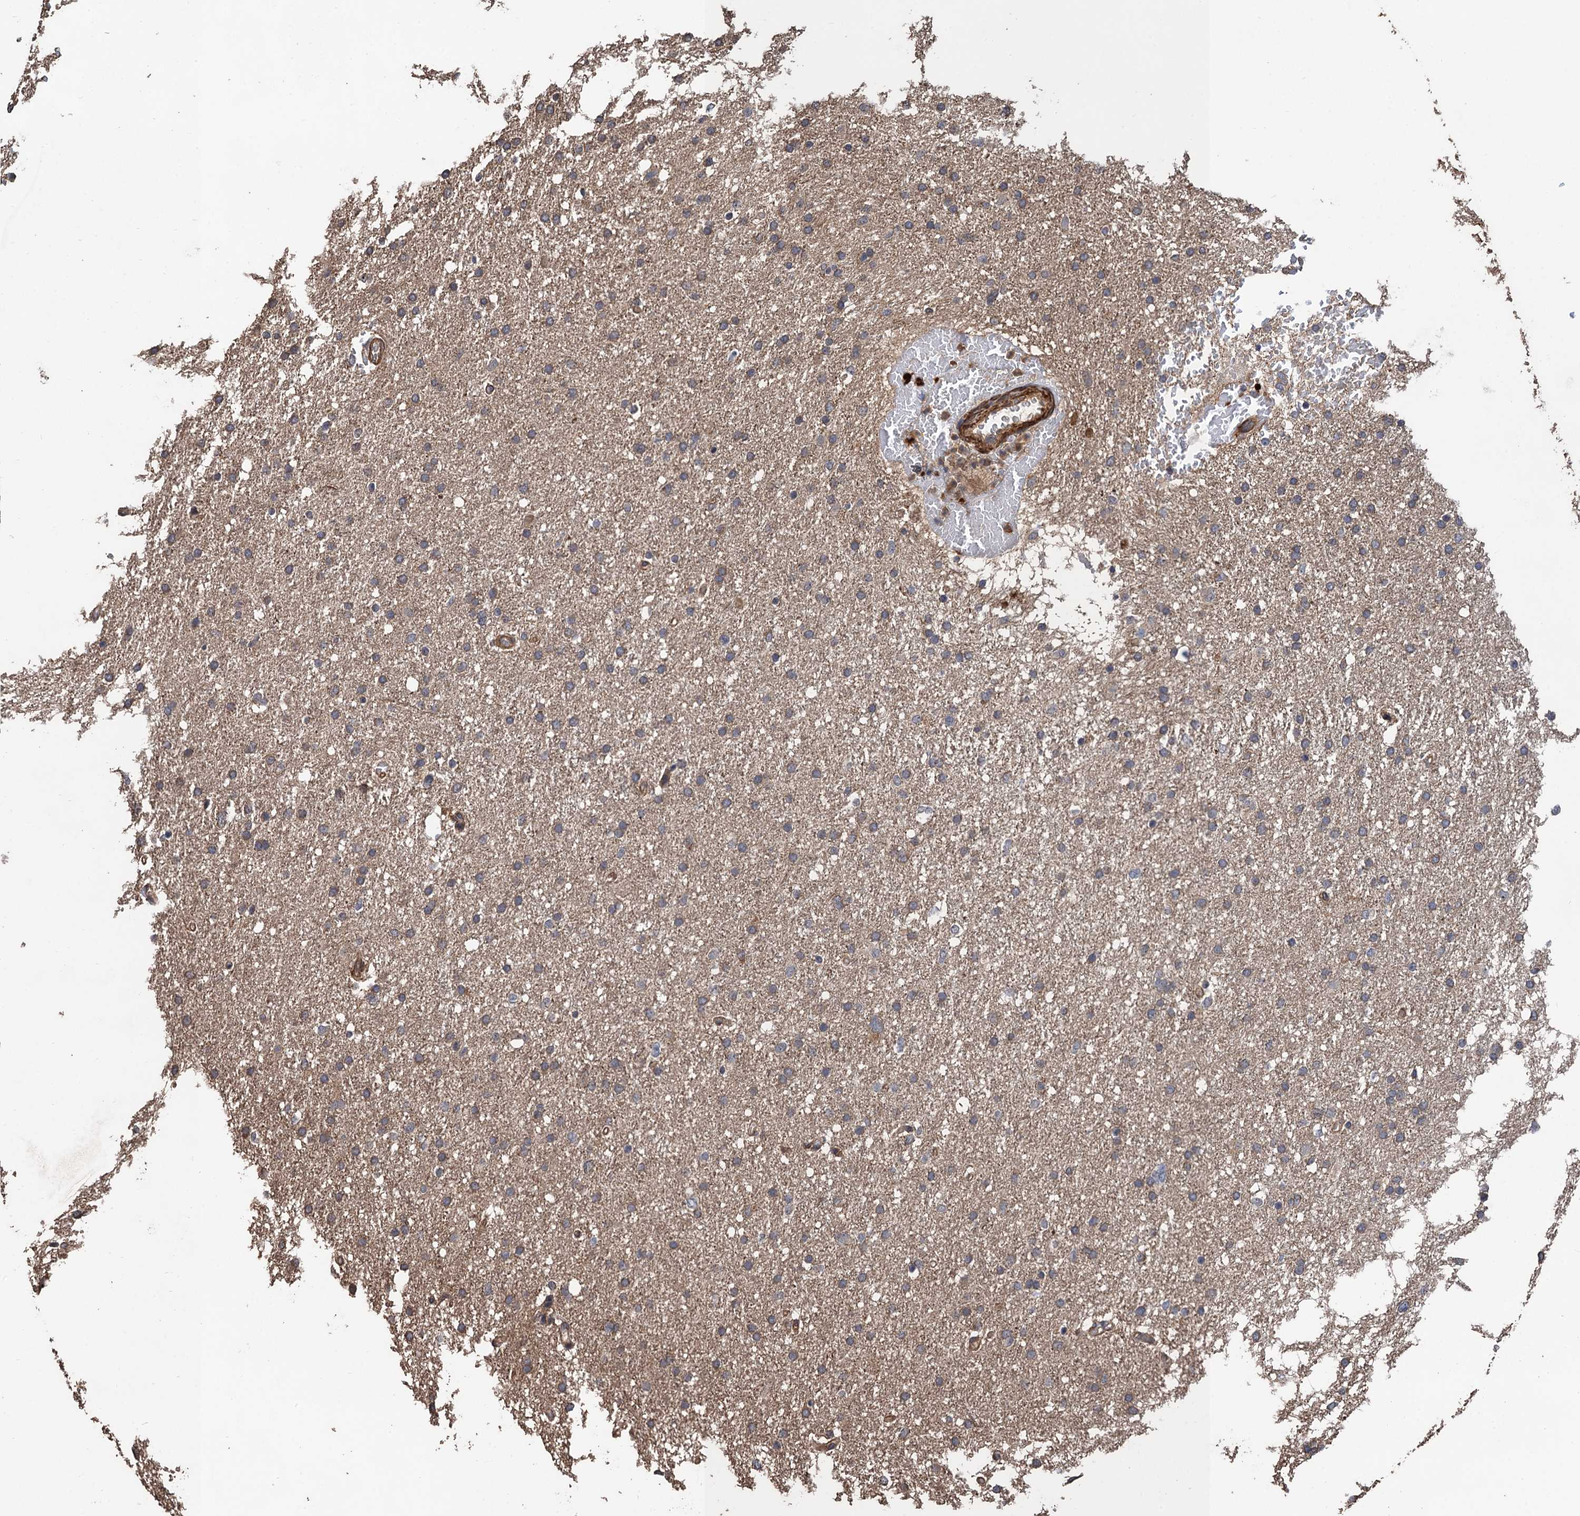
{"staining": {"intensity": "weak", "quantity": "25%-75%", "location": "cytoplasmic/membranous"}, "tissue": "glioma", "cell_type": "Tumor cells", "image_type": "cancer", "snomed": [{"axis": "morphology", "description": "Glioma, malignant, High grade"}, {"axis": "topography", "description": "Cerebral cortex"}], "caption": "High-magnification brightfield microscopy of glioma stained with DAB (brown) and counterstained with hematoxylin (blue). tumor cells exhibit weak cytoplasmic/membranous staining is seen in about25%-75% of cells. The staining was performed using DAB to visualize the protein expression in brown, while the nuclei were stained in blue with hematoxylin (Magnification: 20x).", "gene": "PPP4R1", "patient": {"sex": "female", "age": 36}}